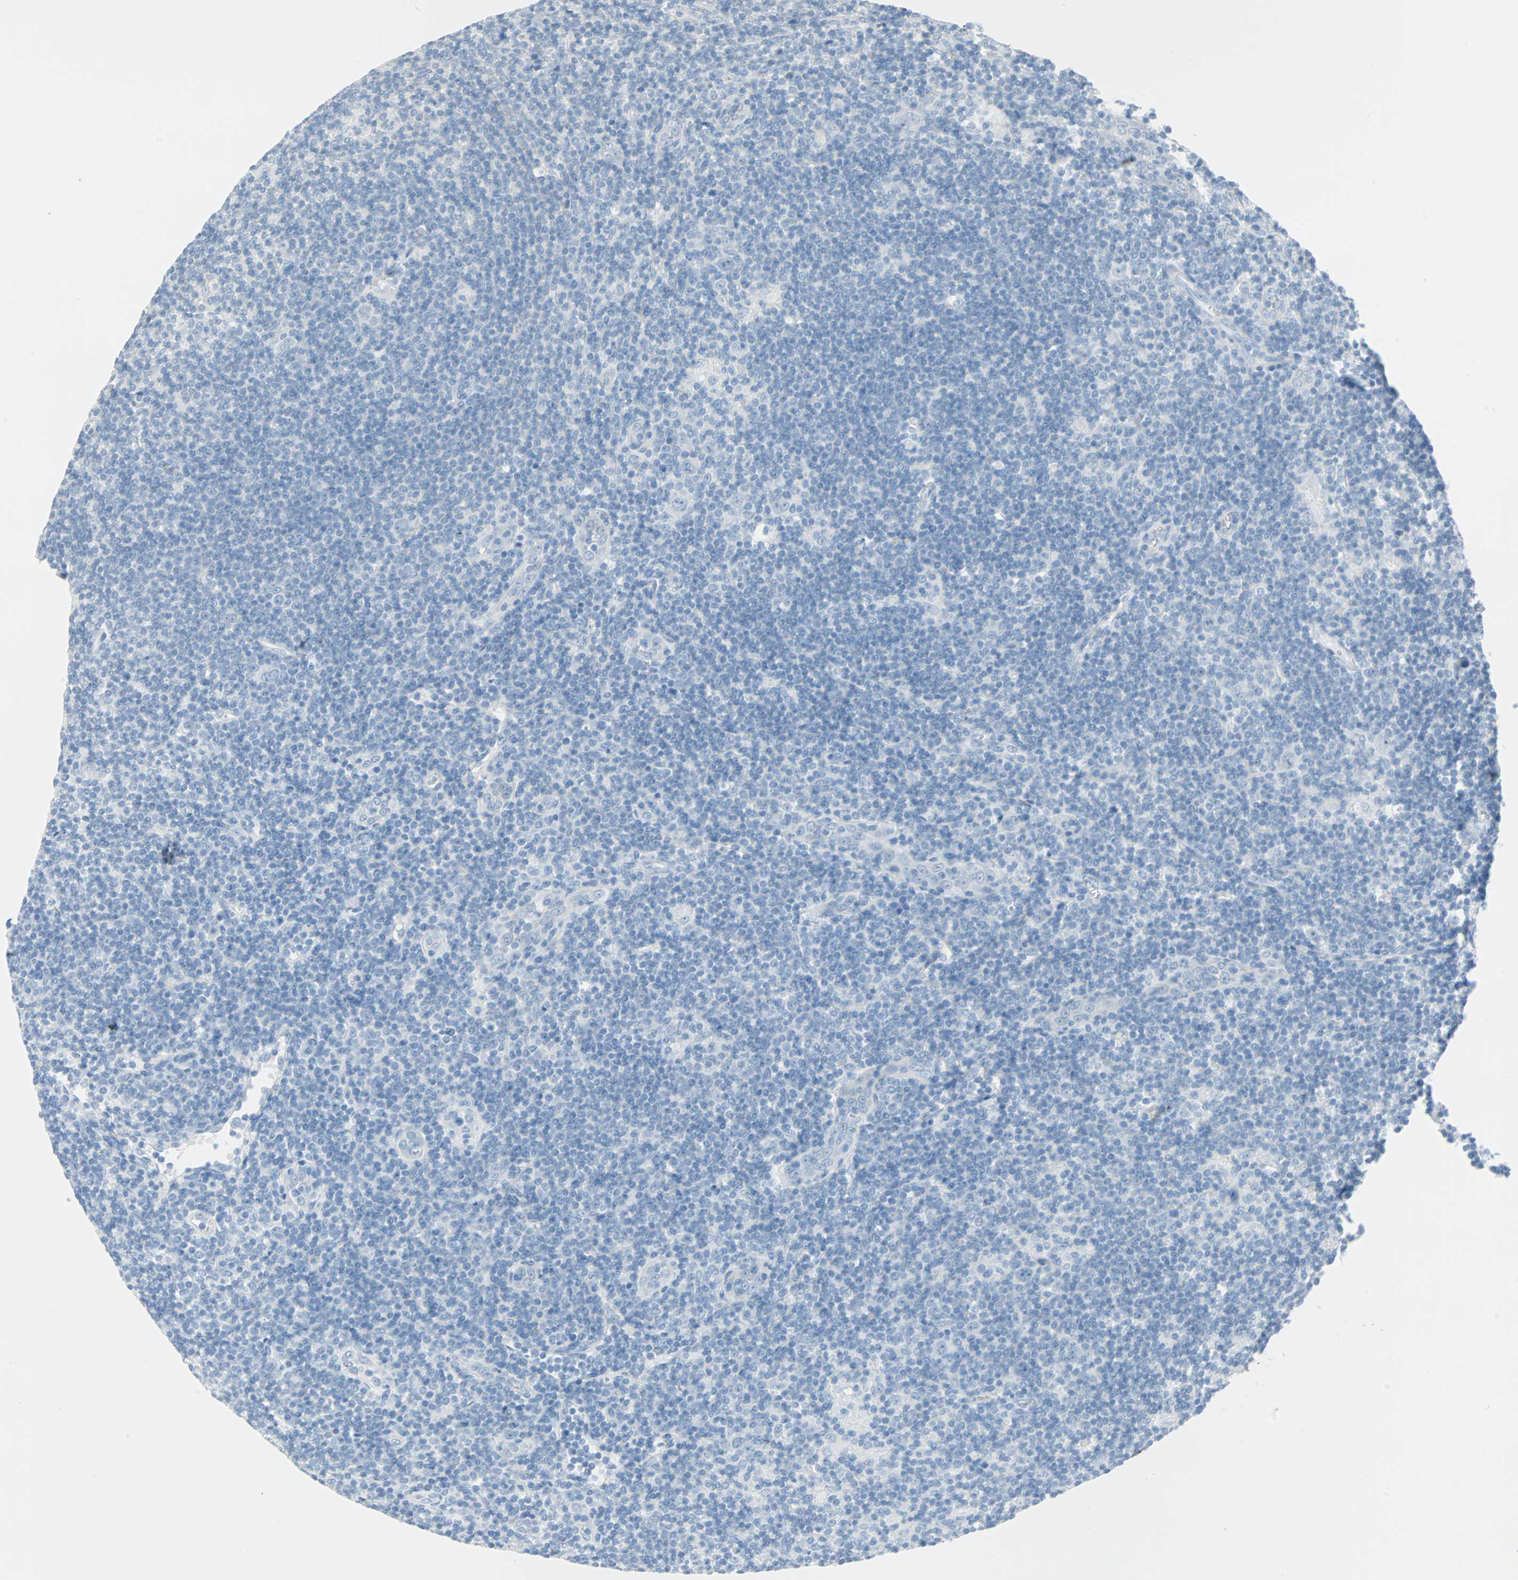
{"staining": {"intensity": "negative", "quantity": "none", "location": "none"}, "tissue": "lymphoma", "cell_type": "Tumor cells", "image_type": "cancer", "snomed": [{"axis": "morphology", "description": "Hodgkin's disease, NOS"}, {"axis": "topography", "description": "Lymph node"}], "caption": "Micrograph shows no significant protein positivity in tumor cells of Hodgkin's disease.", "gene": "STX1A", "patient": {"sex": "female", "age": 57}}